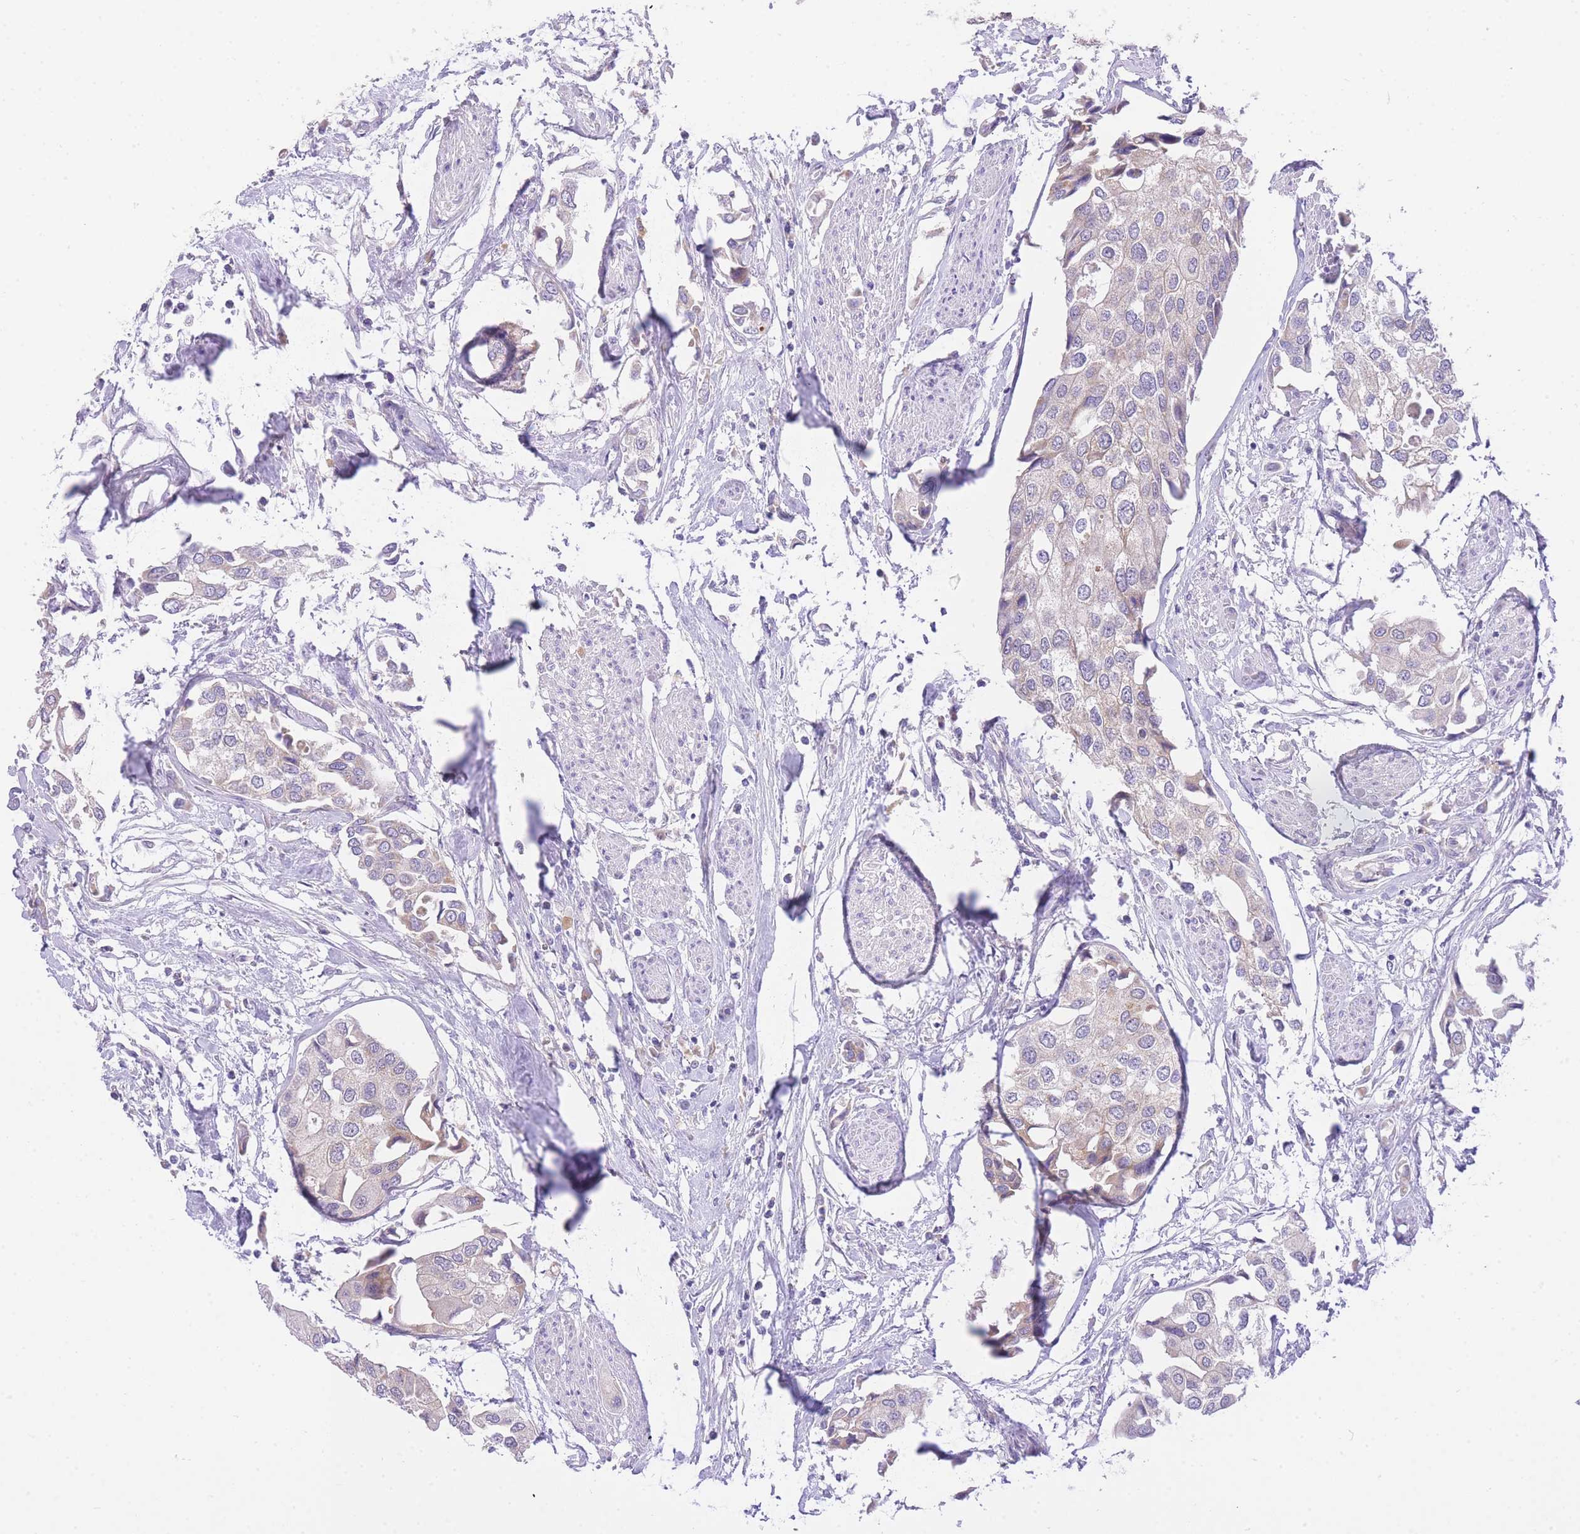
{"staining": {"intensity": "negative", "quantity": "none", "location": "none"}, "tissue": "urothelial cancer", "cell_type": "Tumor cells", "image_type": "cancer", "snomed": [{"axis": "morphology", "description": "Urothelial carcinoma, High grade"}, {"axis": "topography", "description": "Urinary bladder"}], "caption": "Immunohistochemistry (IHC) histopathology image of human high-grade urothelial carcinoma stained for a protein (brown), which shows no expression in tumor cells. The staining is performed using DAB brown chromogen with nuclei counter-stained in using hematoxylin.", "gene": "UBXN7", "patient": {"sex": "male", "age": 64}}